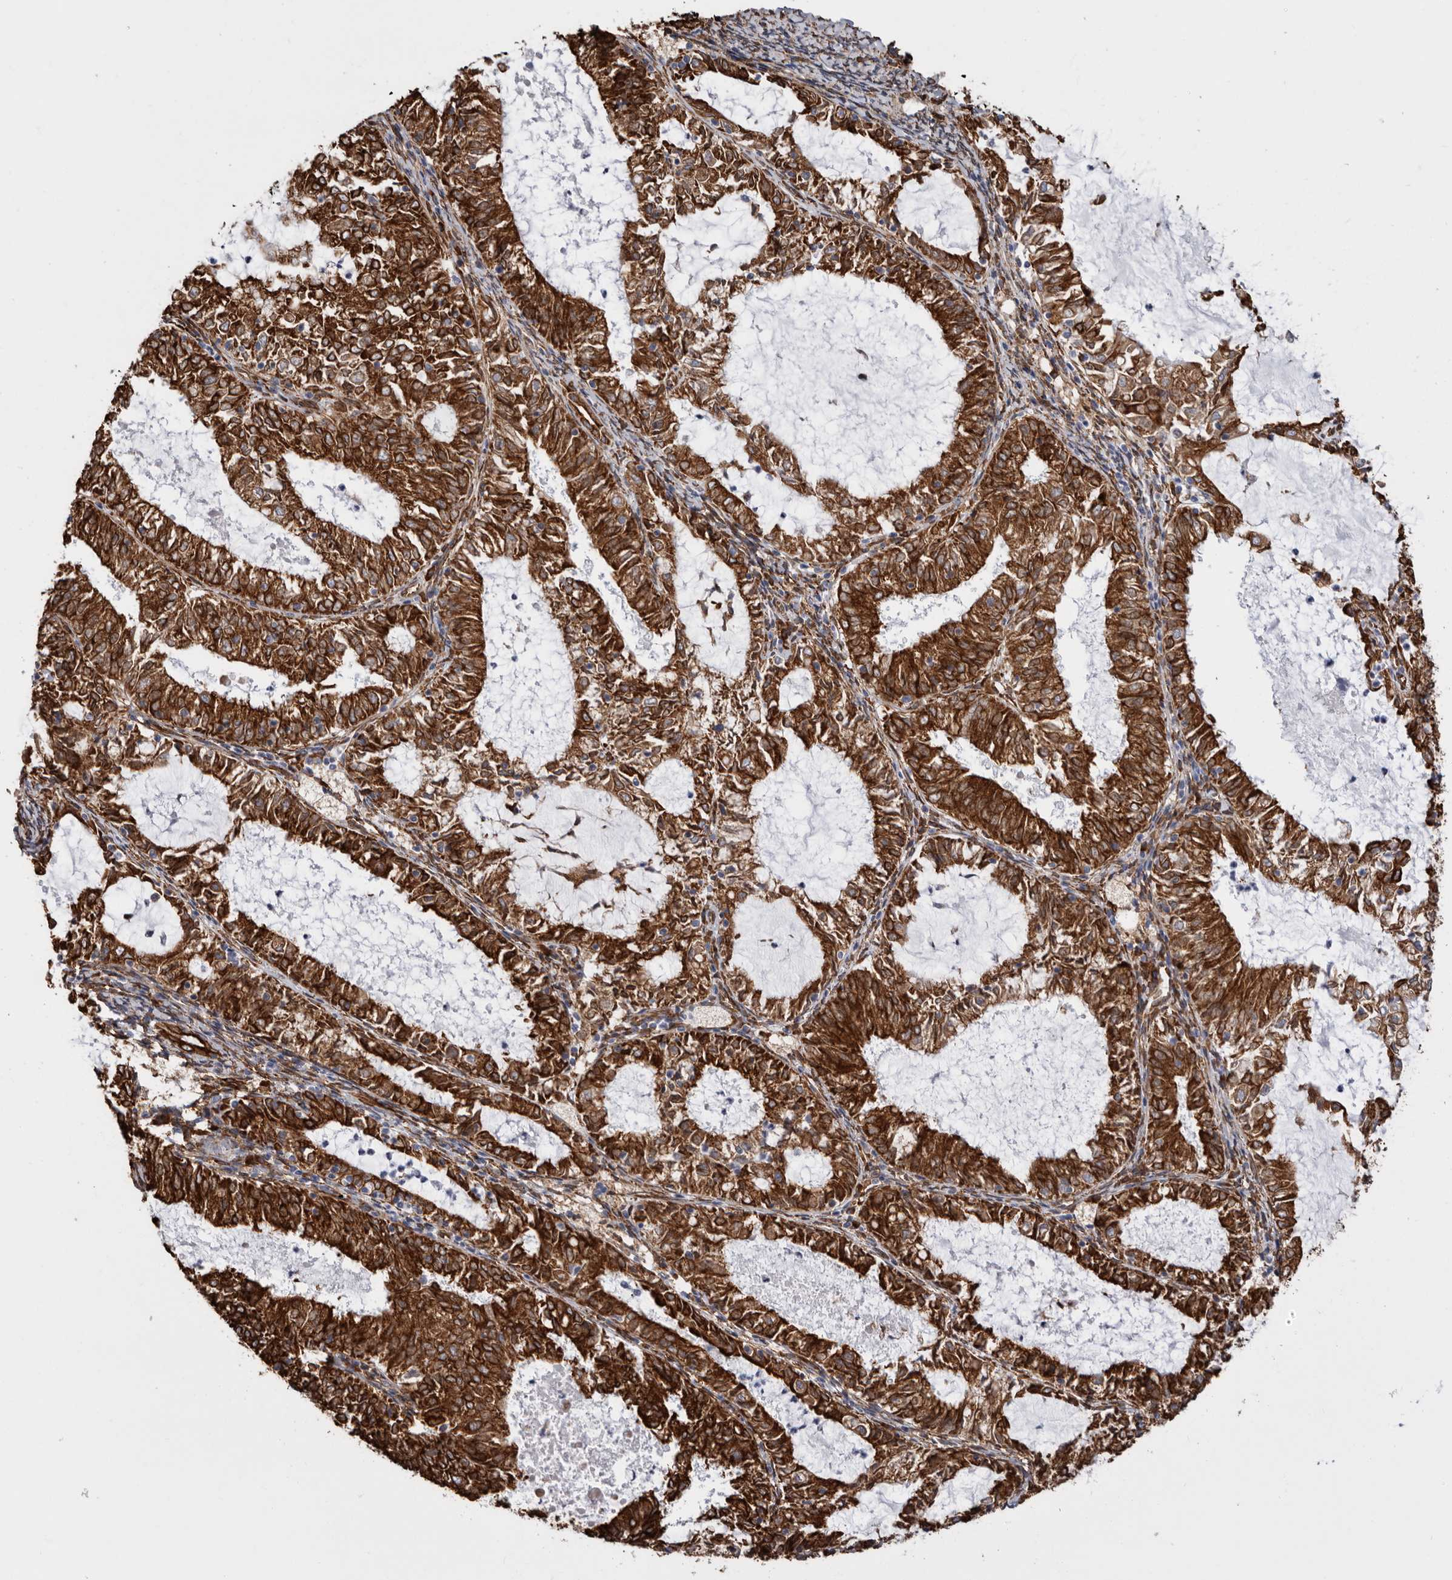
{"staining": {"intensity": "strong", "quantity": ">75%", "location": "cytoplasmic/membranous"}, "tissue": "endometrial cancer", "cell_type": "Tumor cells", "image_type": "cancer", "snomed": [{"axis": "morphology", "description": "Adenocarcinoma, NOS"}, {"axis": "topography", "description": "Endometrium"}], "caption": "Protein staining by IHC shows strong cytoplasmic/membranous positivity in approximately >75% of tumor cells in endometrial cancer.", "gene": "SEMA3E", "patient": {"sex": "female", "age": 57}}